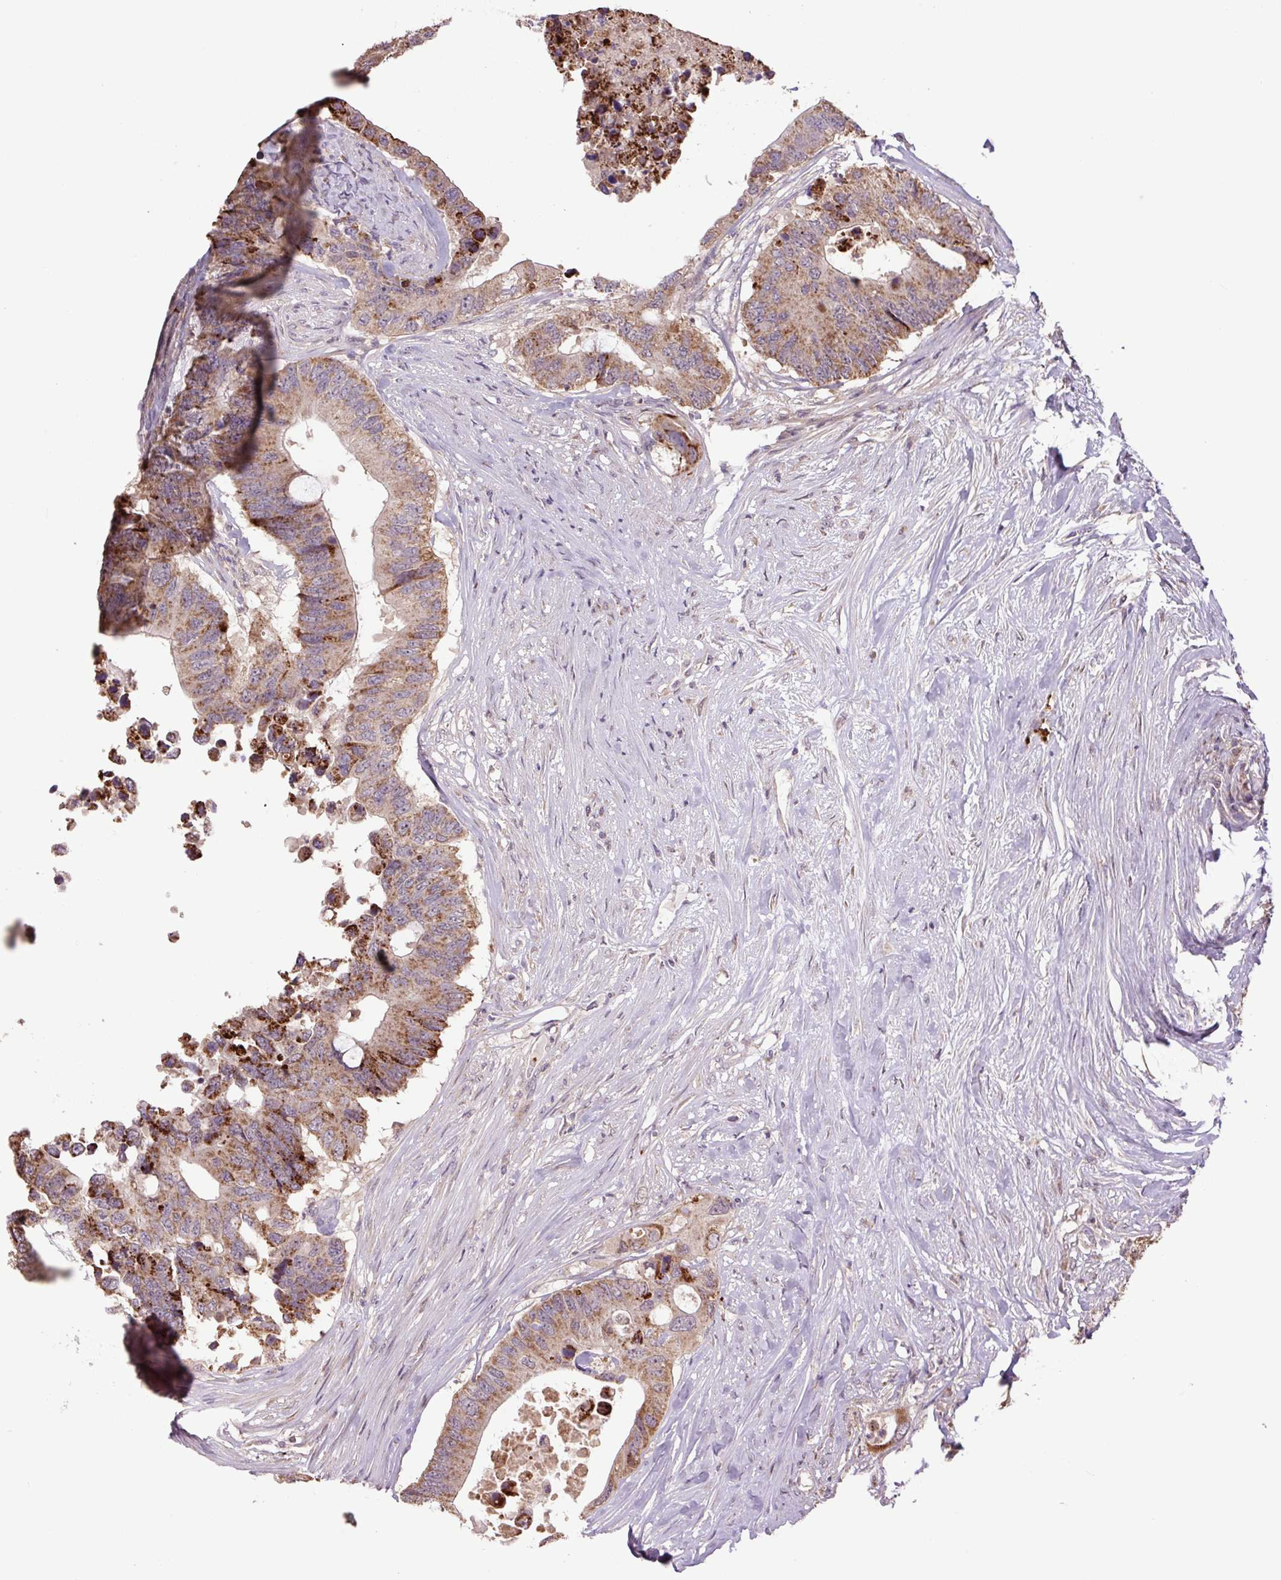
{"staining": {"intensity": "moderate", "quantity": ">75%", "location": "cytoplasmic/membranous"}, "tissue": "colorectal cancer", "cell_type": "Tumor cells", "image_type": "cancer", "snomed": [{"axis": "morphology", "description": "Adenocarcinoma, NOS"}, {"axis": "topography", "description": "Colon"}], "caption": "Immunohistochemical staining of colorectal cancer (adenocarcinoma) shows moderate cytoplasmic/membranous protein positivity in about >75% of tumor cells. Using DAB (3,3'-diaminobenzidine) (brown) and hematoxylin (blue) stains, captured at high magnification using brightfield microscopy.", "gene": "TMEM160", "patient": {"sex": "male", "age": 71}}